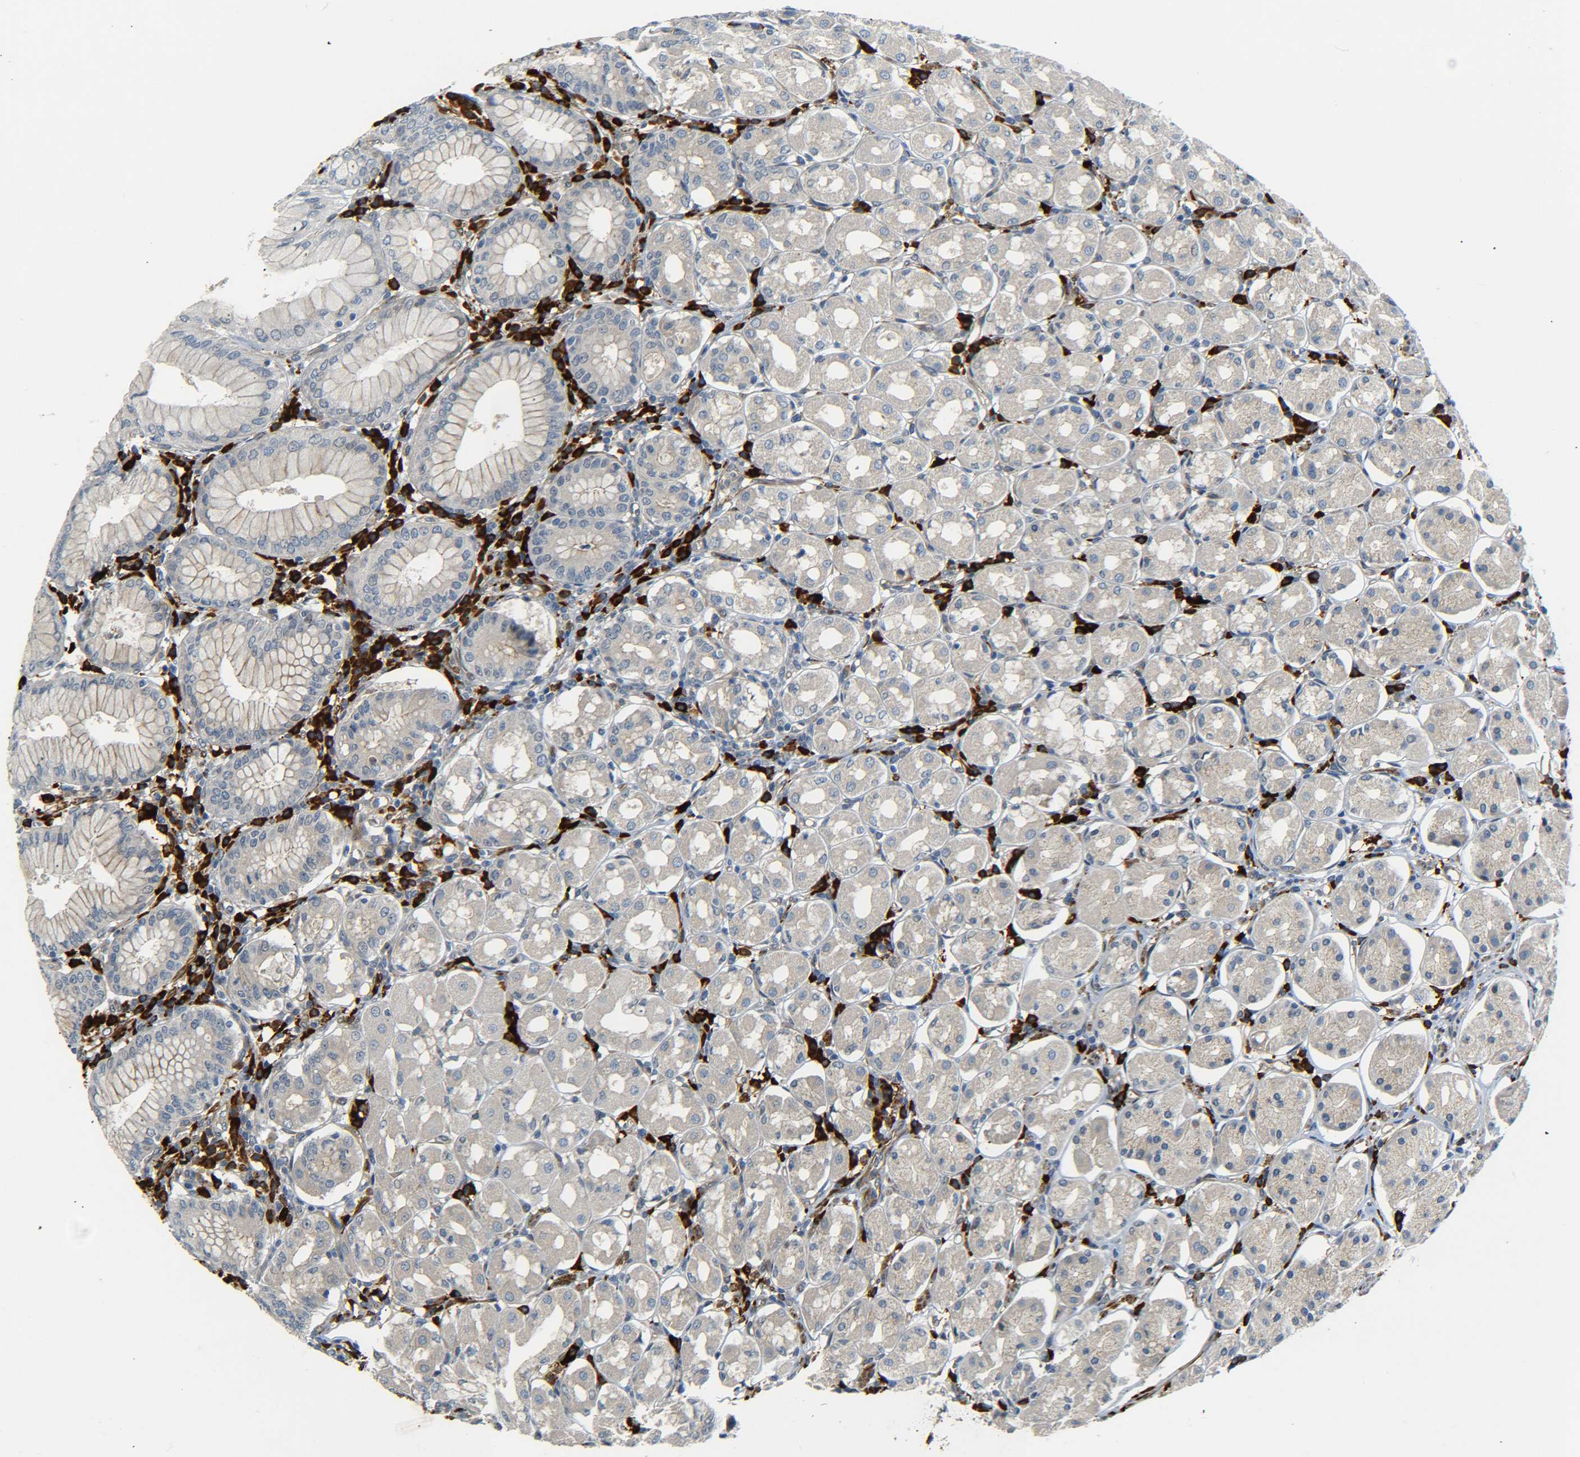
{"staining": {"intensity": "weak", "quantity": "25%-75%", "location": "cytoplasmic/membranous"}, "tissue": "stomach", "cell_type": "Glandular cells", "image_type": "normal", "snomed": [{"axis": "morphology", "description": "Normal tissue, NOS"}, {"axis": "topography", "description": "Stomach"}, {"axis": "topography", "description": "Stomach, lower"}], "caption": "A high-resolution image shows immunohistochemistry staining of benign stomach, which shows weak cytoplasmic/membranous expression in about 25%-75% of glandular cells.", "gene": "MEIS1", "patient": {"sex": "female", "age": 56}}